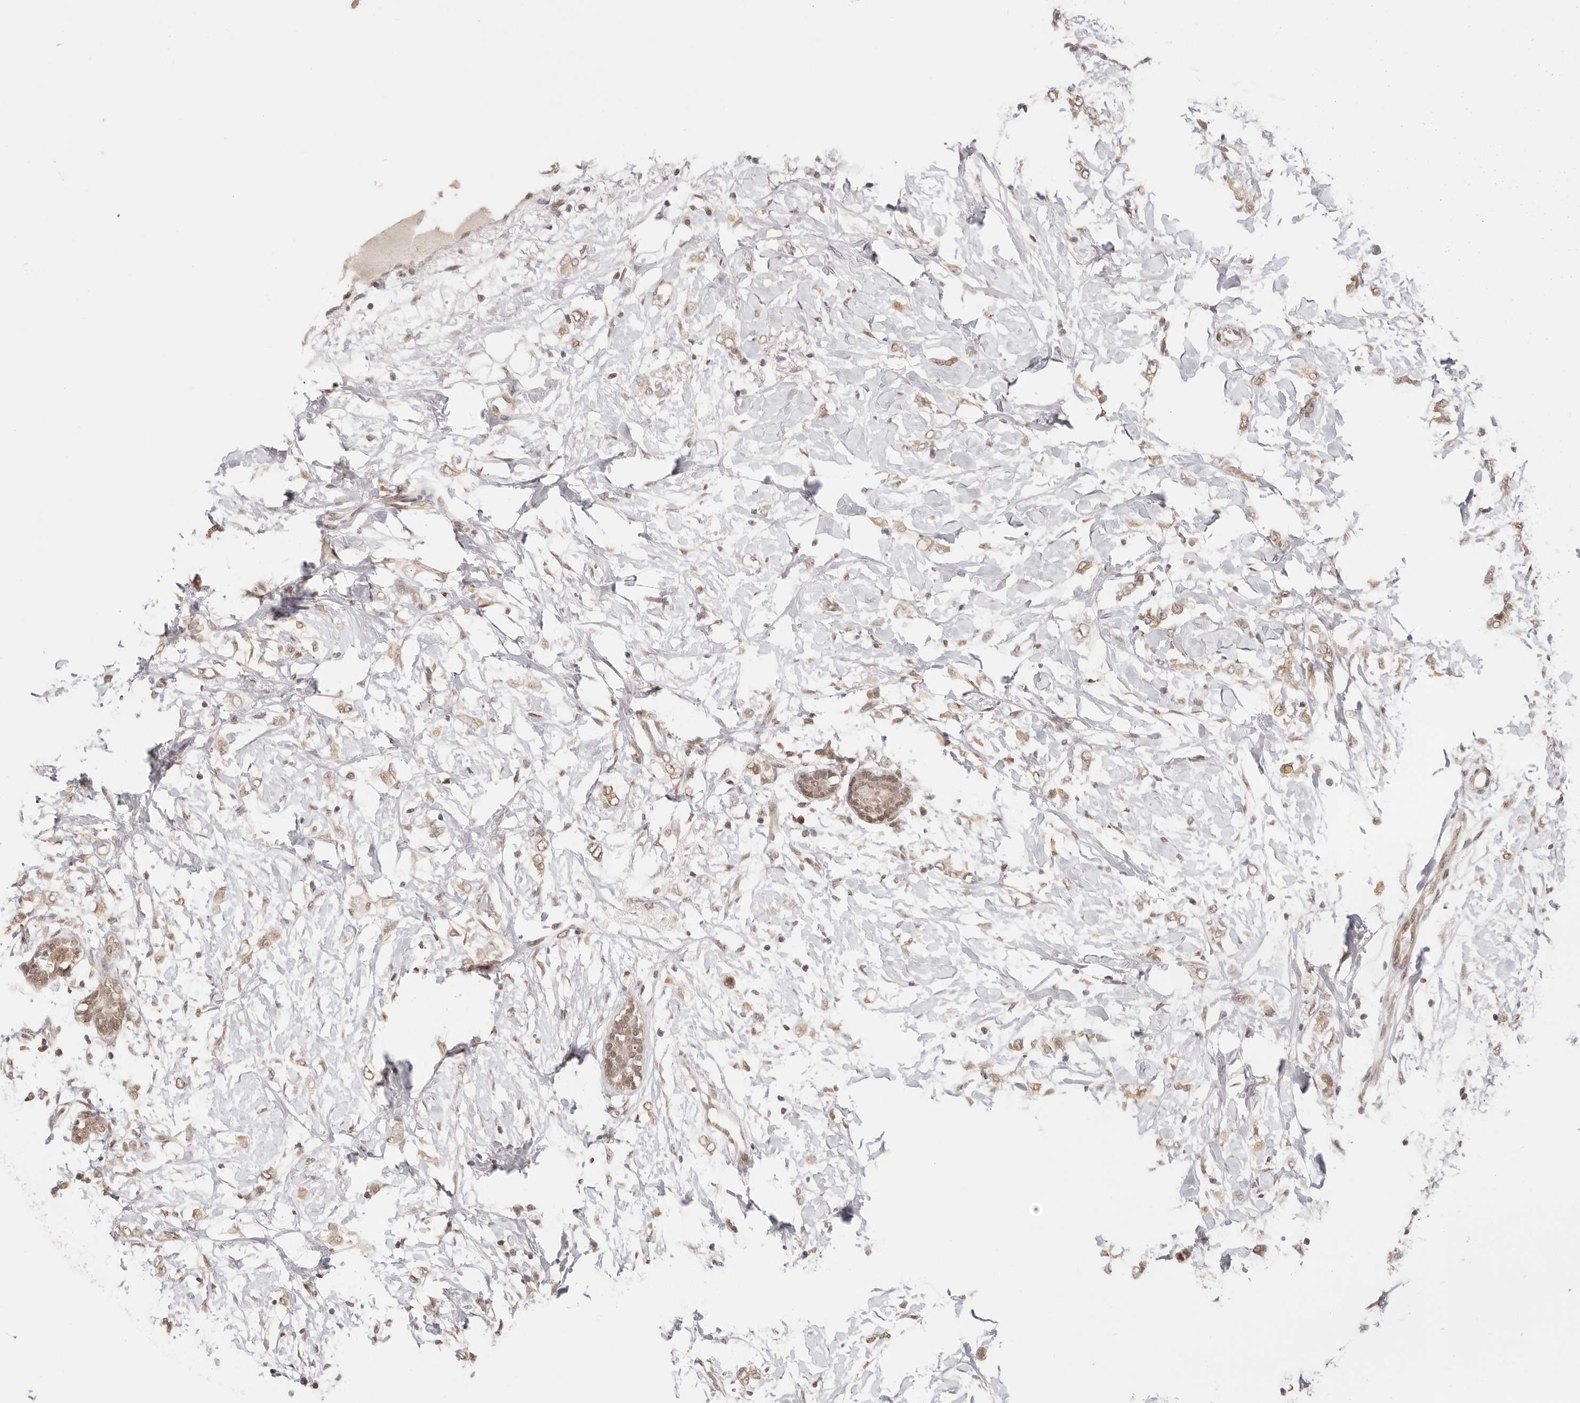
{"staining": {"intensity": "weak", "quantity": ">75%", "location": "nuclear"}, "tissue": "breast cancer", "cell_type": "Tumor cells", "image_type": "cancer", "snomed": [{"axis": "morphology", "description": "Normal tissue, NOS"}, {"axis": "morphology", "description": "Lobular carcinoma"}, {"axis": "topography", "description": "Breast"}], "caption": "This is a histology image of immunohistochemistry (IHC) staining of lobular carcinoma (breast), which shows weak staining in the nuclear of tumor cells.", "gene": "RFC3", "patient": {"sex": "female", "age": 47}}